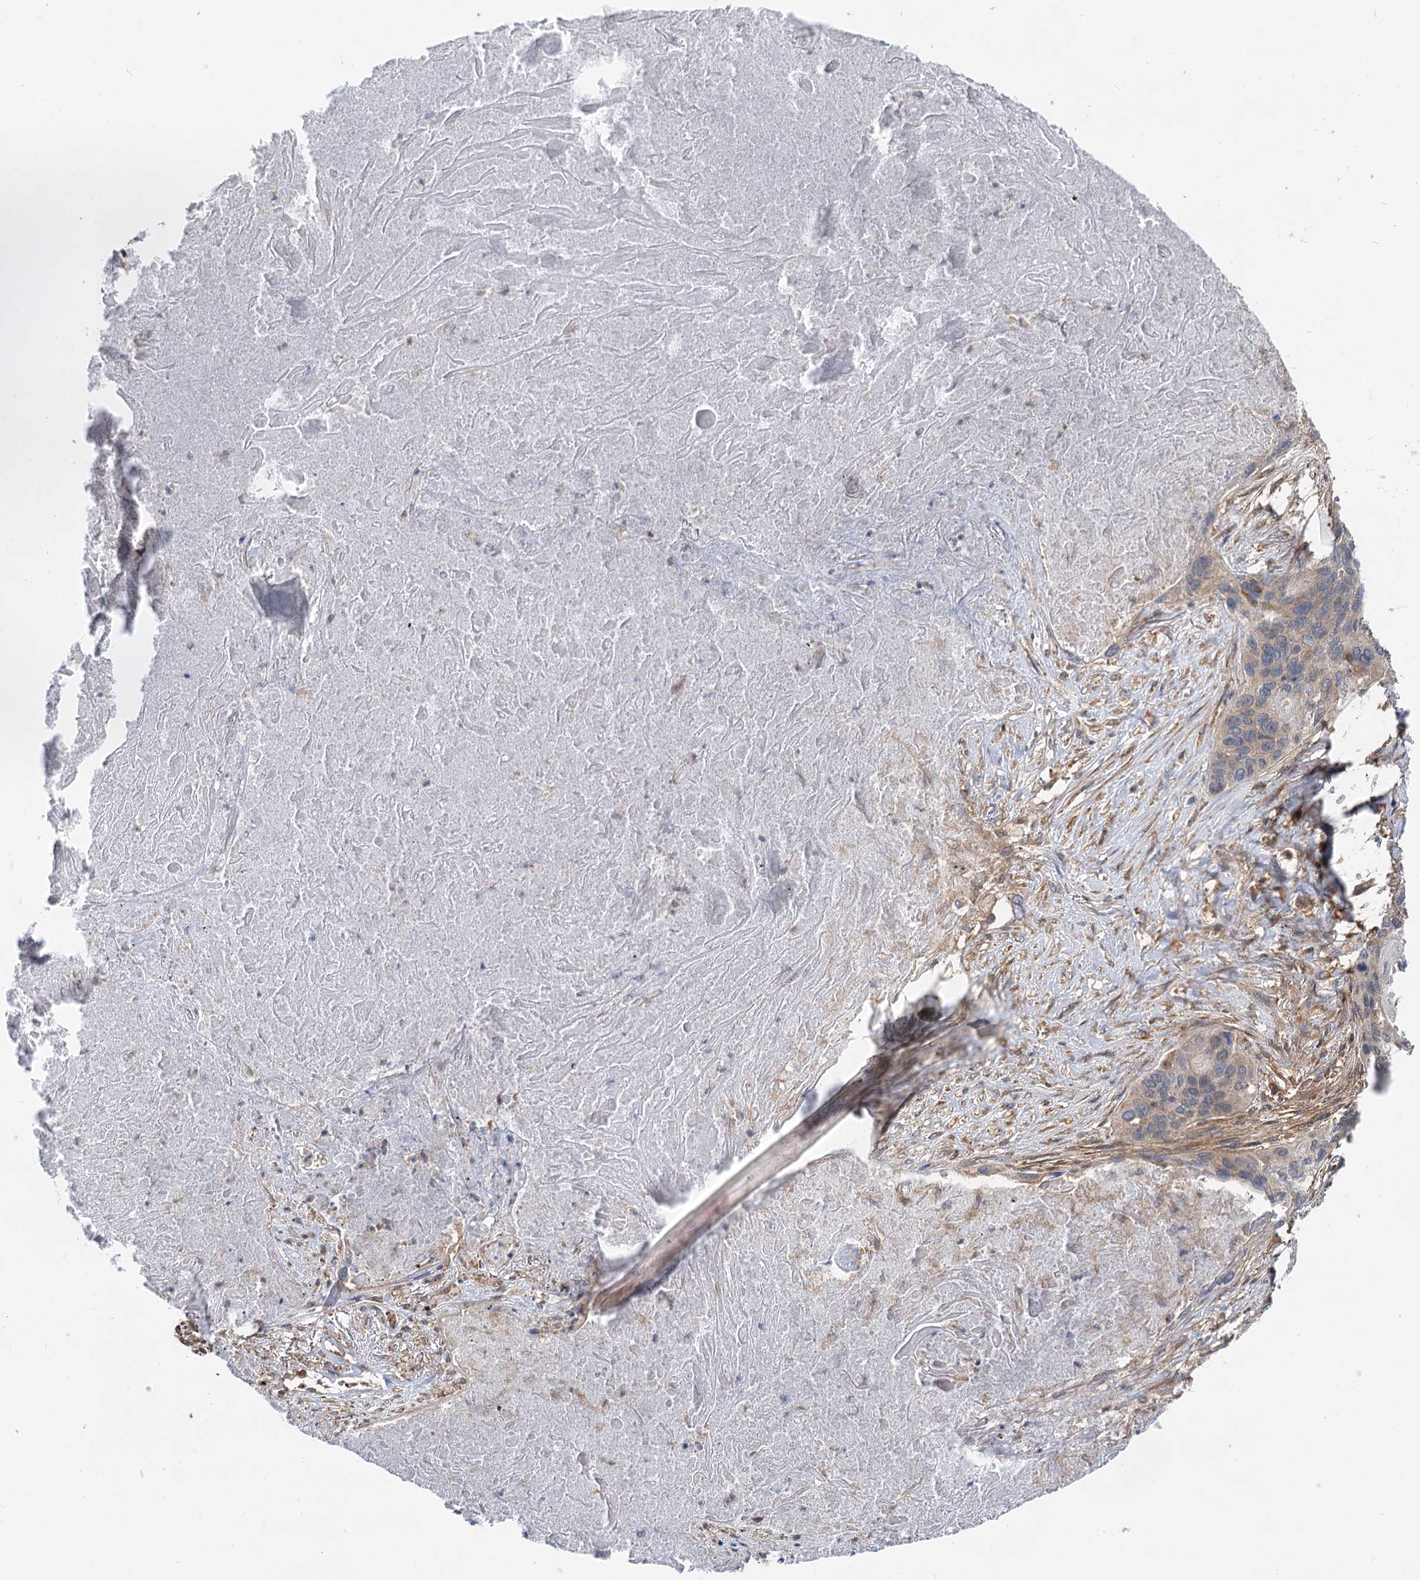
{"staining": {"intensity": "negative", "quantity": "none", "location": "none"}, "tissue": "lung cancer", "cell_type": "Tumor cells", "image_type": "cancer", "snomed": [{"axis": "morphology", "description": "Squamous cell carcinoma, NOS"}, {"axis": "topography", "description": "Lung"}], "caption": "Immunohistochemical staining of lung squamous cell carcinoma shows no significant positivity in tumor cells.", "gene": "PACS1", "patient": {"sex": "female", "age": 63}}